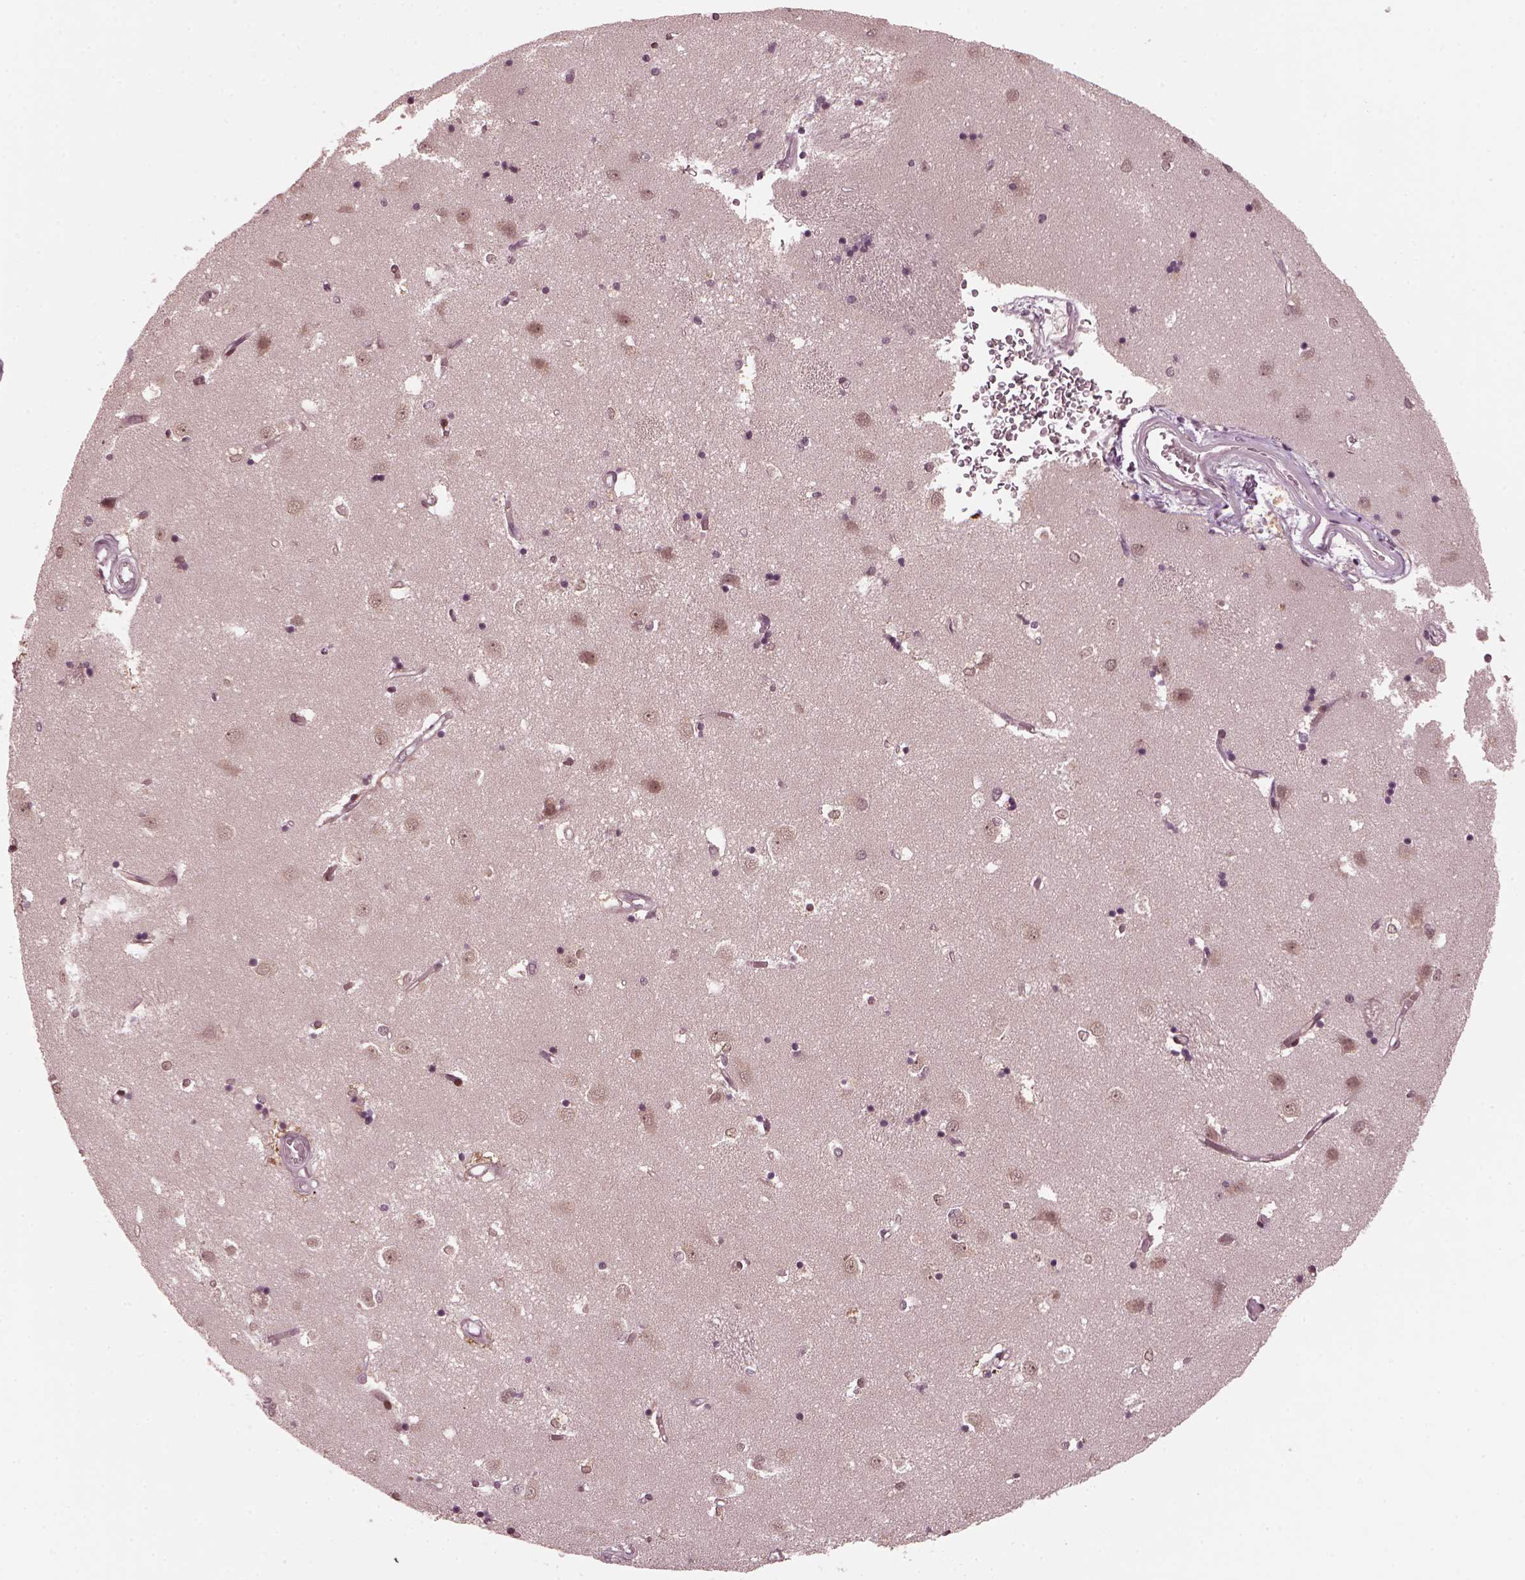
{"staining": {"intensity": "negative", "quantity": "none", "location": "none"}, "tissue": "caudate", "cell_type": "Glial cells", "image_type": "normal", "snomed": [{"axis": "morphology", "description": "Normal tissue, NOS"}, {"axis": "topography", "description": "Lateral ventricle wall"}], "caption": "An IHC histopathology image of benign caudate is shown. There is no staining in glial cells of caudate. Brightfield microscopy of immunohistochemistry stained with DAB (brown) and hematoxylin (blue), captured at high magnification.", "gene": "TRIB3", "patient": {"sex": "male", "age": 54}}